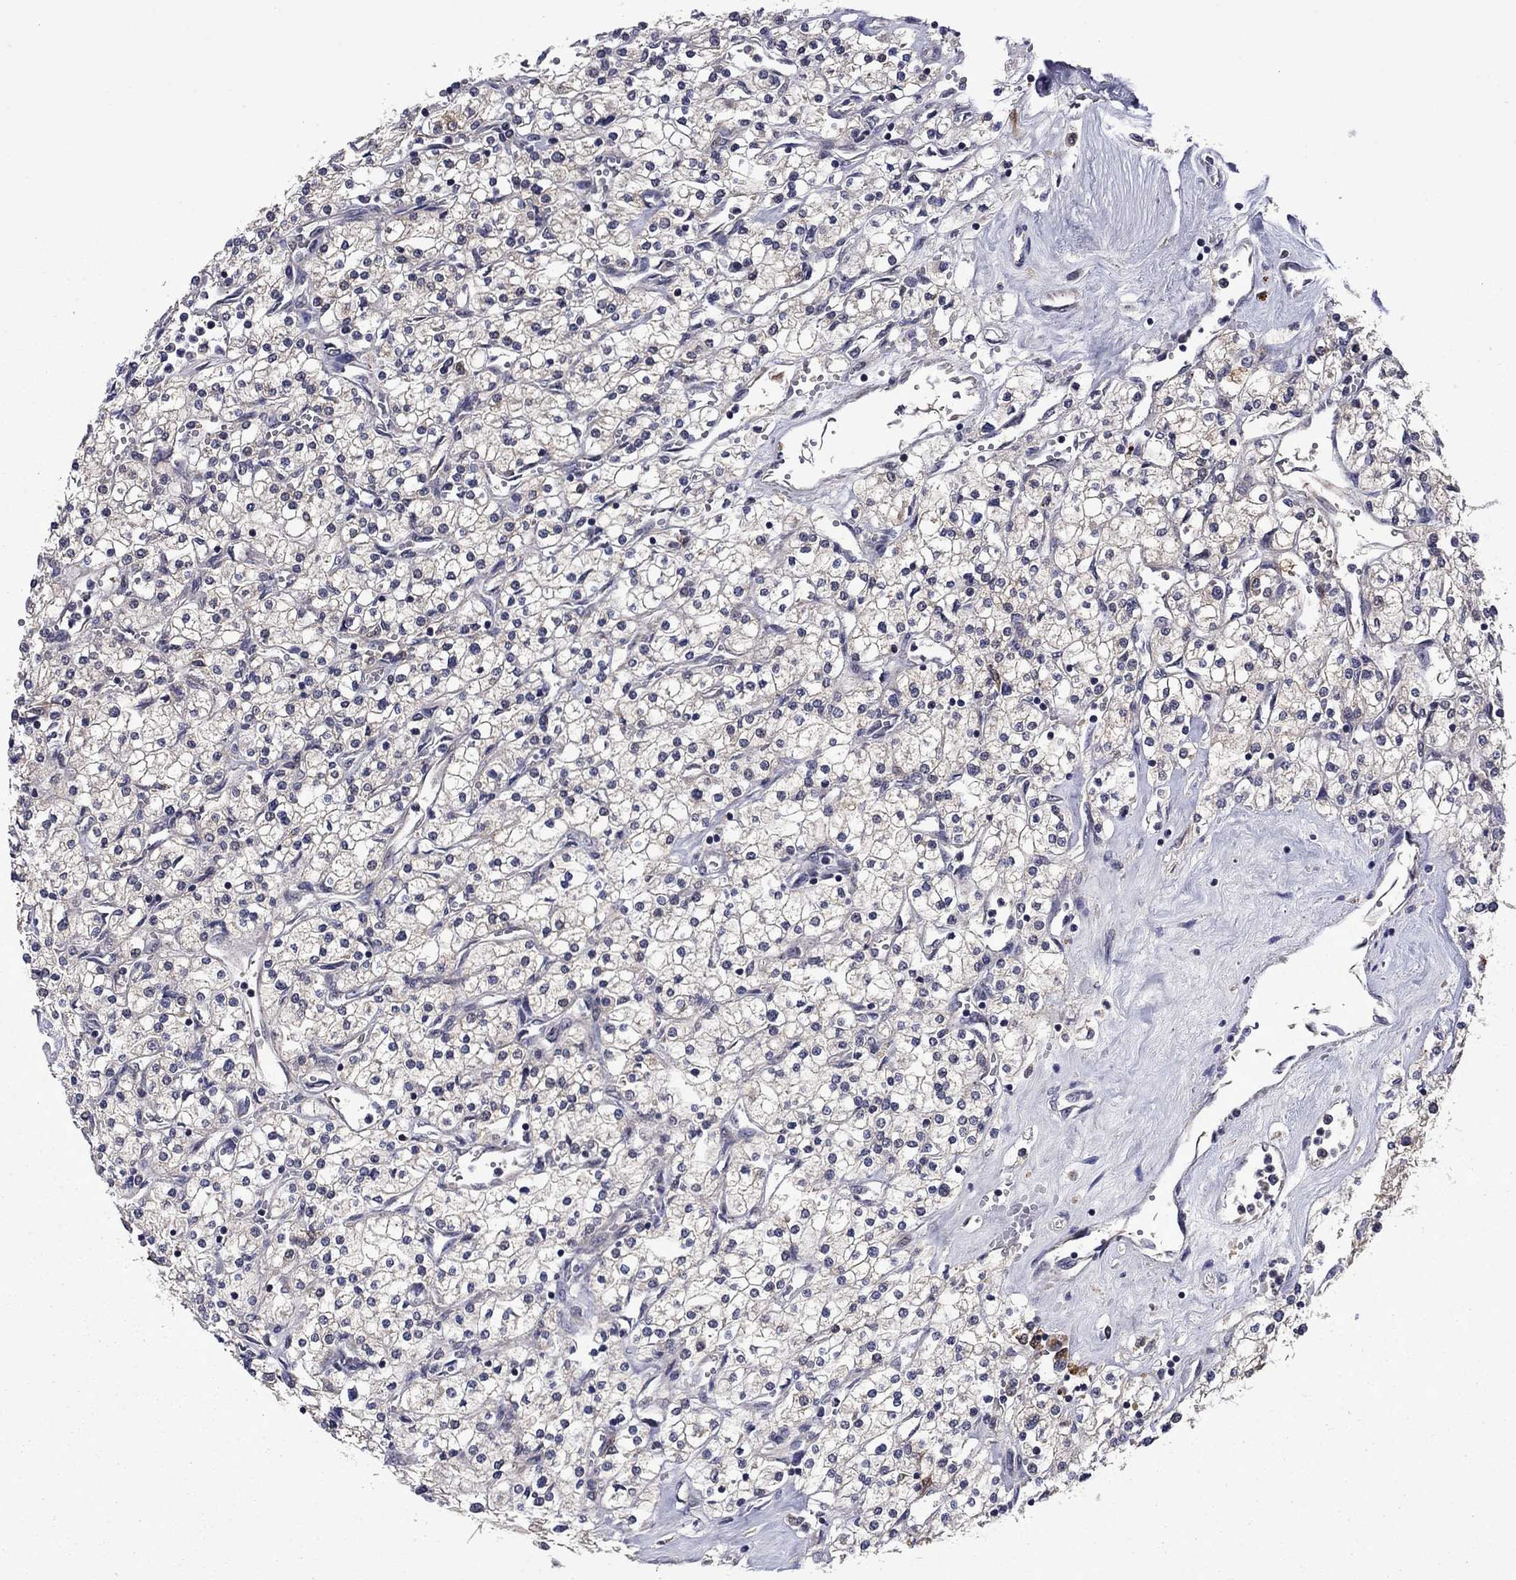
{"staining": {"intensity": "negative", "quantity": "none", "location": "none"}, "tissue": "renal cancer", "cell_type": "Tumor cells", "image_type": "cancer", "snomed": [{"axis": "morphology", "description": "Adenocarcinoma, NOS"}, {"axis": "topography", "description": "Kidney"}], "caption": "DAB (3,3'-diaminobenzidine) immunohistochemical staining of human renal cancer (adenocarcinoma) demonstrates no significant staining in tumor cells.", "gene": "TPMT", "patient": {"sex": "male", "age": 80}}